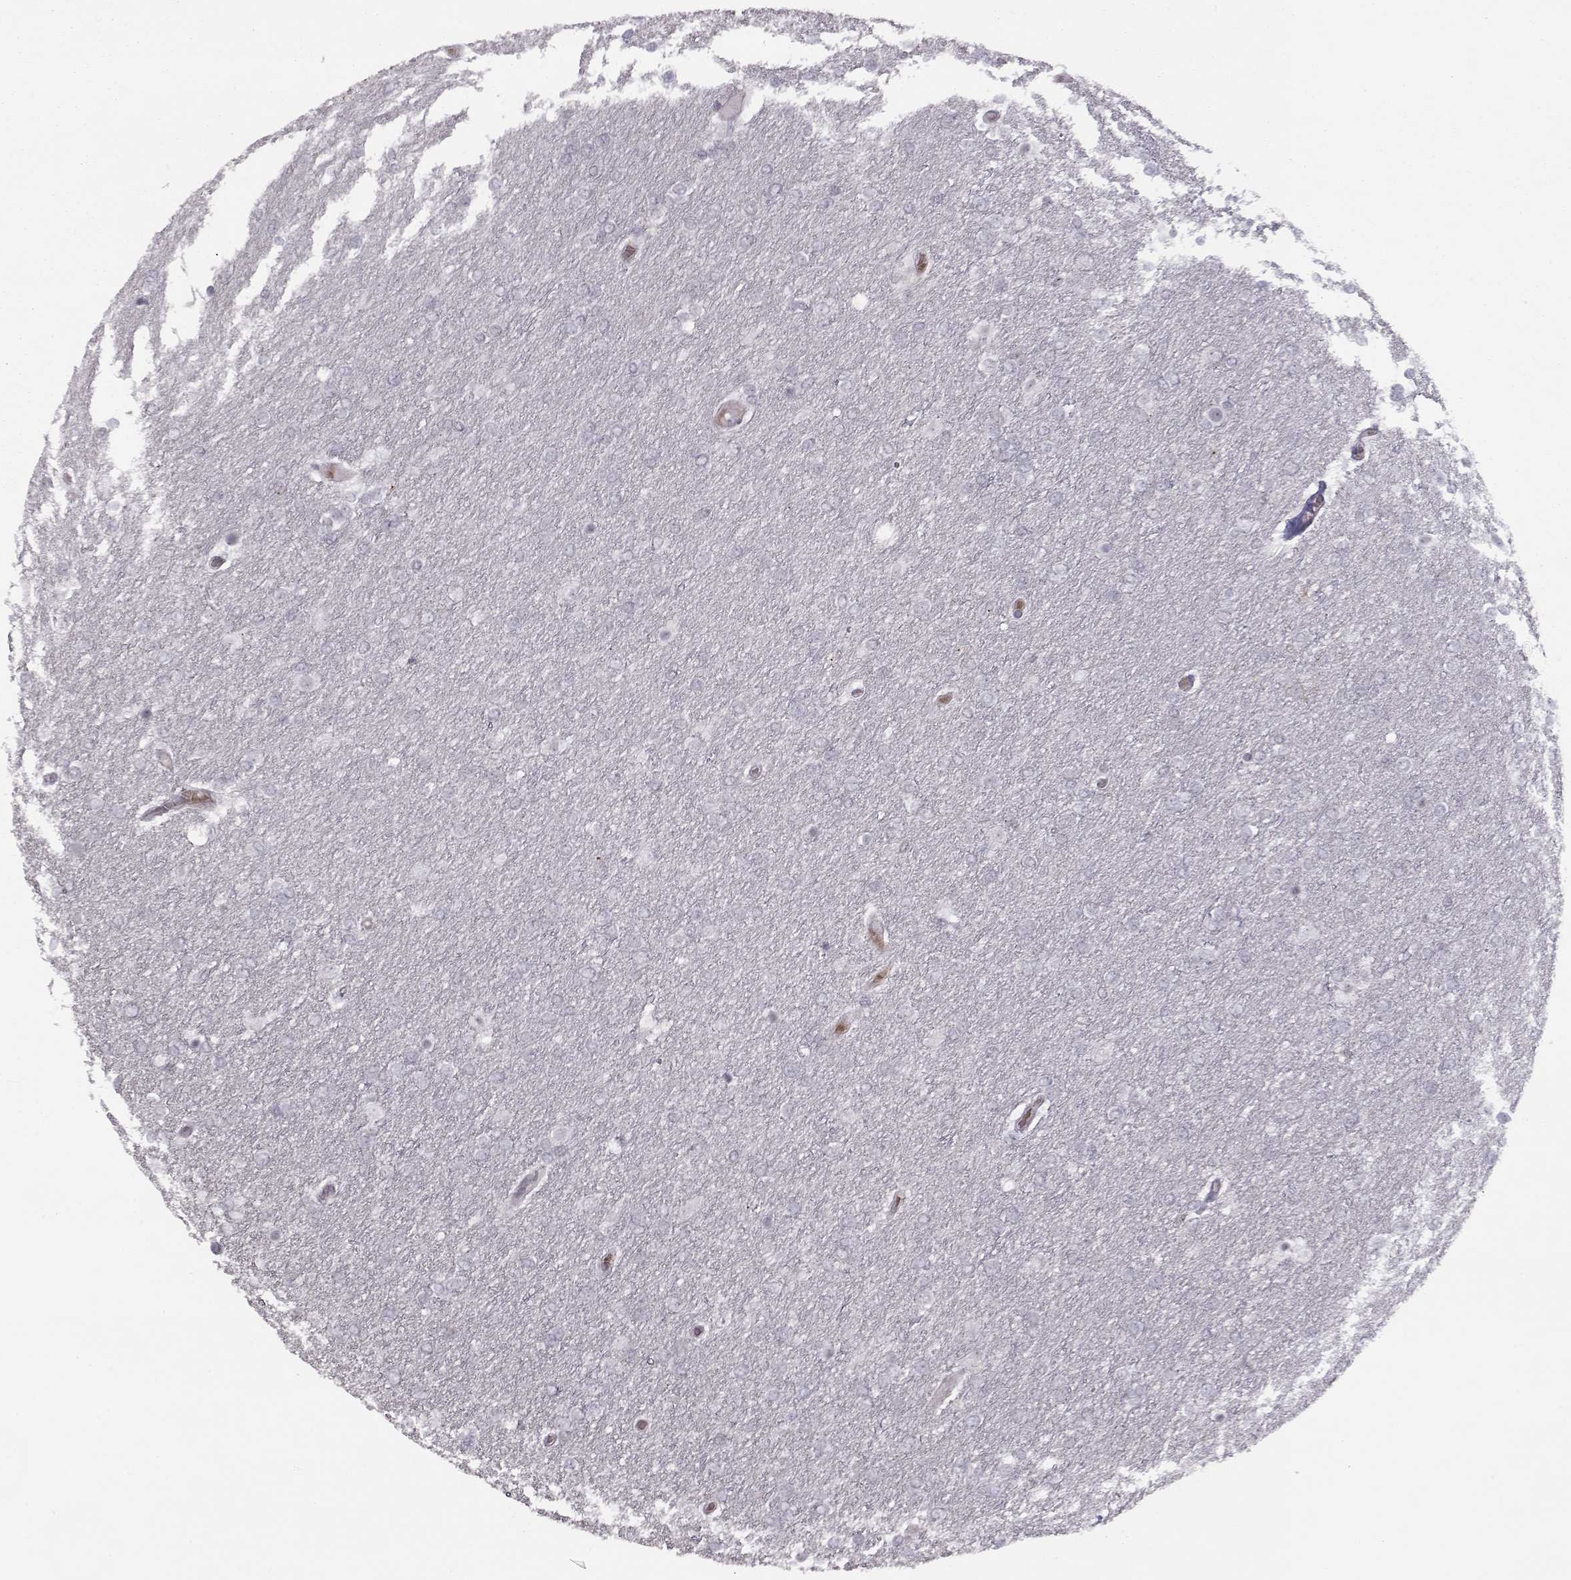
{"staining": {"intensity": "negative", "quantity": "none", "location": "none"}, "tissue": "glioma", "cell_type": "Tumor cells", "image_type": "cancer", "snomed": [{"axis": "morphology", "description": "Glioma, malignant, High grade"}, {"axis": "topography", "description": "Brain"}], "caption": "High magnification brightfield microscopy of glioma stained with DAB (brown) and counterstained with hematoxylin (blue): tumor cells show no significant expression. (IHC, brightfield microscopy, high magnification).", "gene": "KIF13B", "patient": {"sex": "female", "age": 61}}